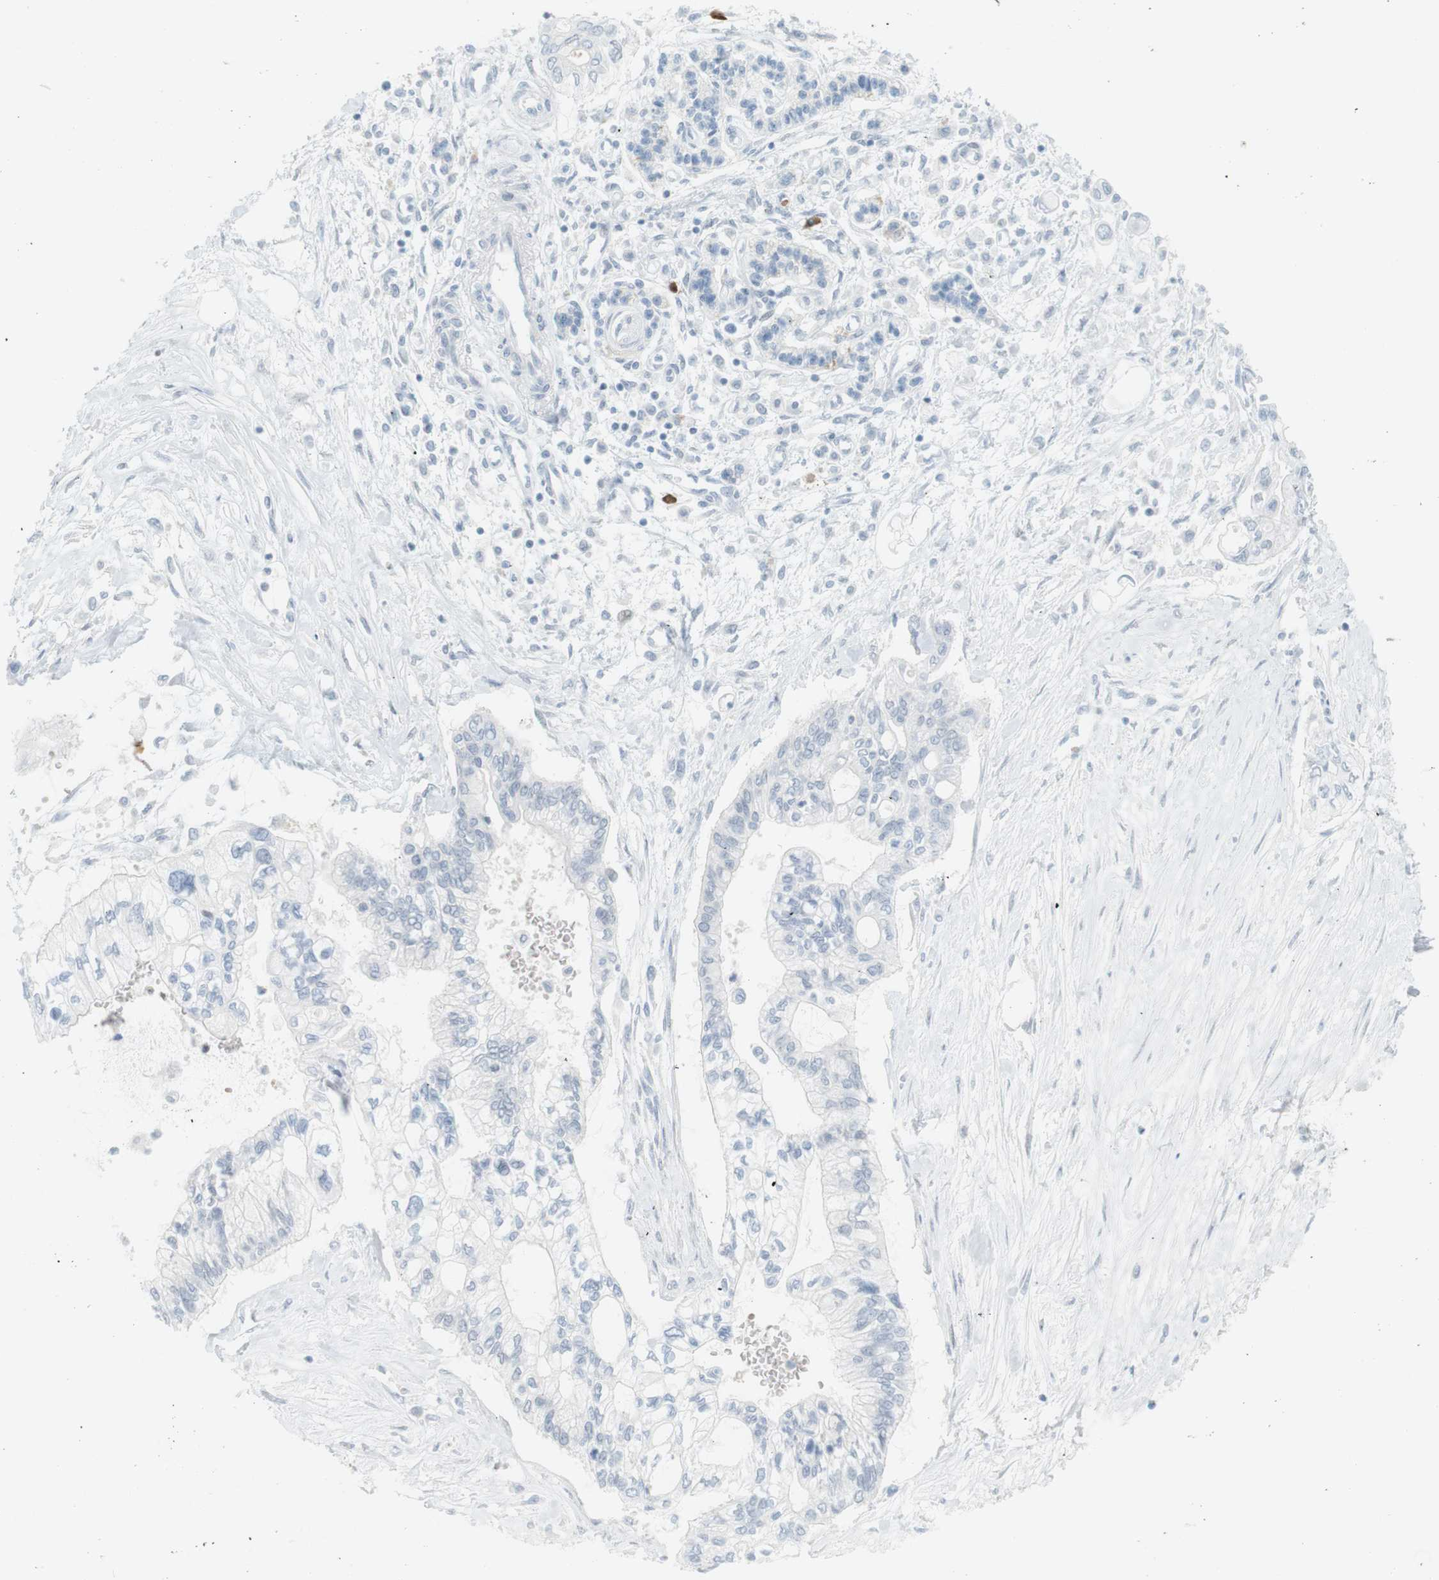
{"staining": {"intensity": "negative", "quantity": "none", "location": "none"}, "tissue": "pancreatic cancer", "cell_type": "Tumor cells", "image_type": "cancer", "snomed": [{"axis": "morphology", "description": "Adenocarcinoma, NOS"}, {"axis": "topography", "description": "Pancreas"}], "caption": "An immunohistochemistry (IHC) micrograph of pancreatic cancer (adenocarcinoma) is shown. There is no staining in tumor cells of pancreatic cancer (adenocarcinoma).", "gene": "DMC1", "patient": {"sex": "female", "age": 77}}